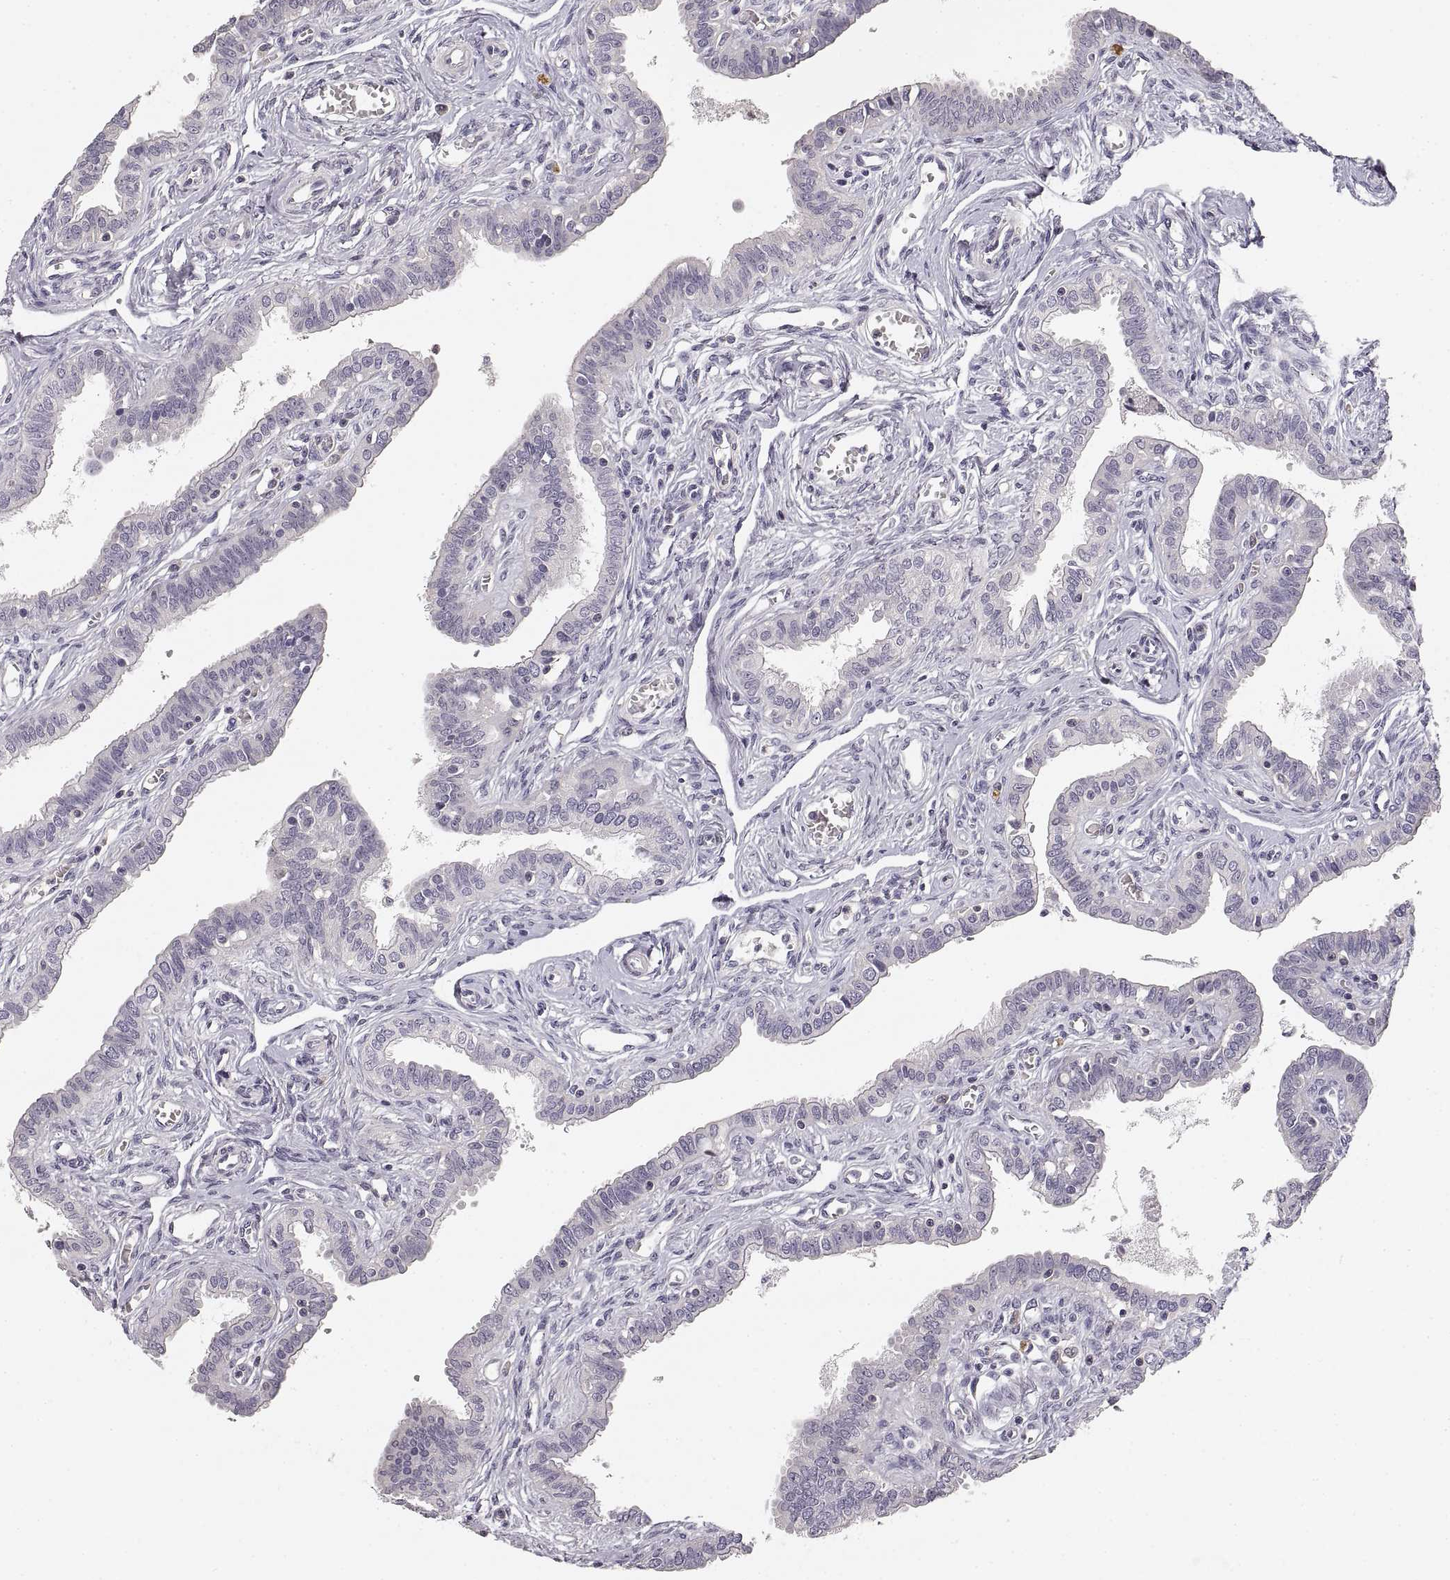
{"staining": {"intensity": "negative", "quantity": "none", "location": "none"}, "tissue": "fallopian tube", "cell_type": "Glandular cells", "image_type": "normal", "snomed": [{"axis": "morphology", "description": "Normal tissue, NOS"}, {"axis": "morphology", "description": "Carcinoma, endometroid"}, {"axis": "topography", "description": "Fallopian tube"}, {"axis": "topography", "description": "Ovary"}], "caption": "Immunohistochemistry of benign fallopian tube reveals no positivity in glandular cells.", "gene": "RUNDC3A", "patient": {"sex": "female", "age": 42}}